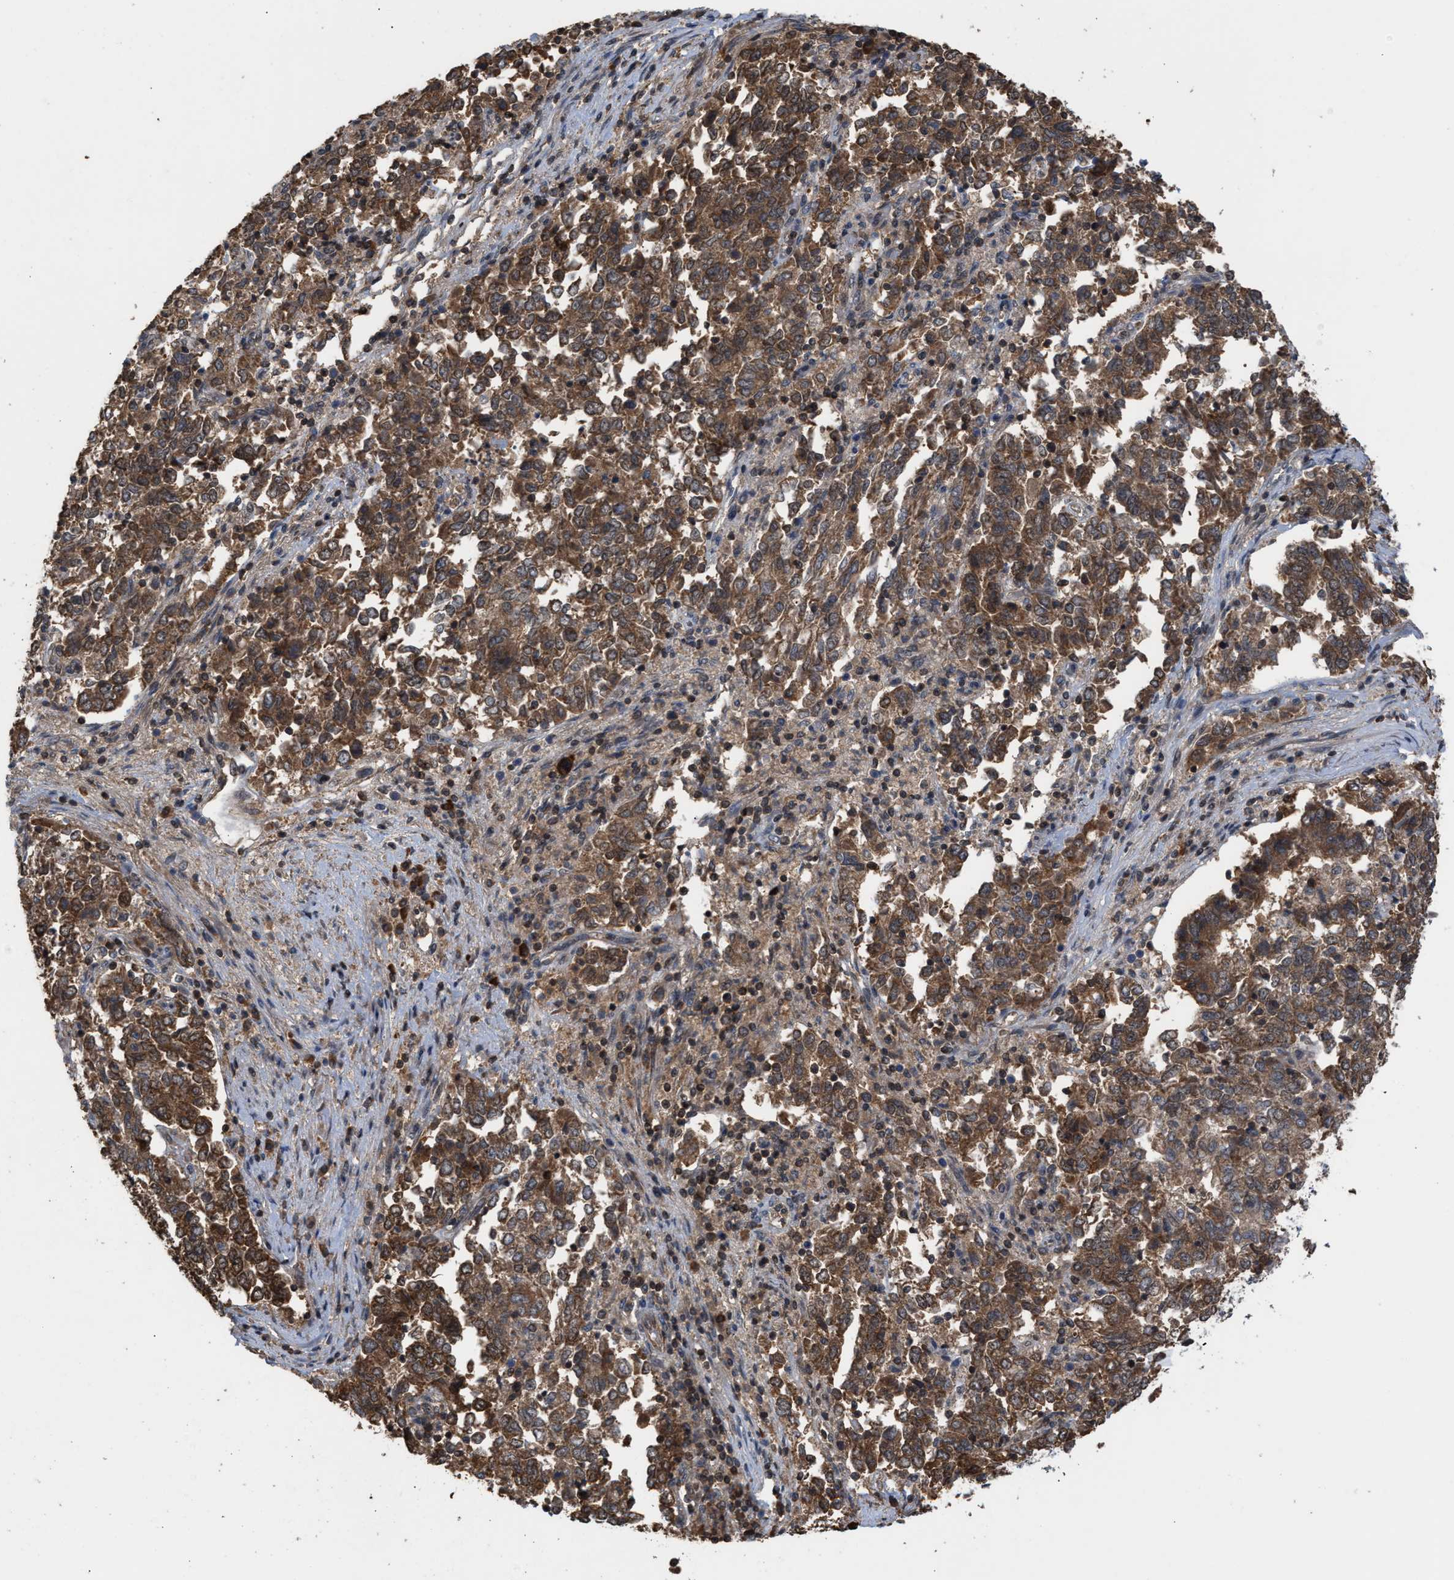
{"staining": {"intensity": "moderate", "quantity": ">75%", "location": "cytoplasmic/membranous"}, "tissue": "endometrial cancer", "cell_type": "Tumor cells", "image_type": "cancer", "snomed": [{"axis": "morphology", "description": "Adenocarcinoma, NOS"}, {"axis": "topography", "description": "Endometrium"}], "caption": "A micrograph showing moderate cytoplasmic/membranous staining in approximately >75% of tumor cells in endometrial cancer (adenocarcinoma), as visualized by brown immunohistochemical staining.", "gene": "C9orf78", "patient": {"sex": "female", "age": 80}}